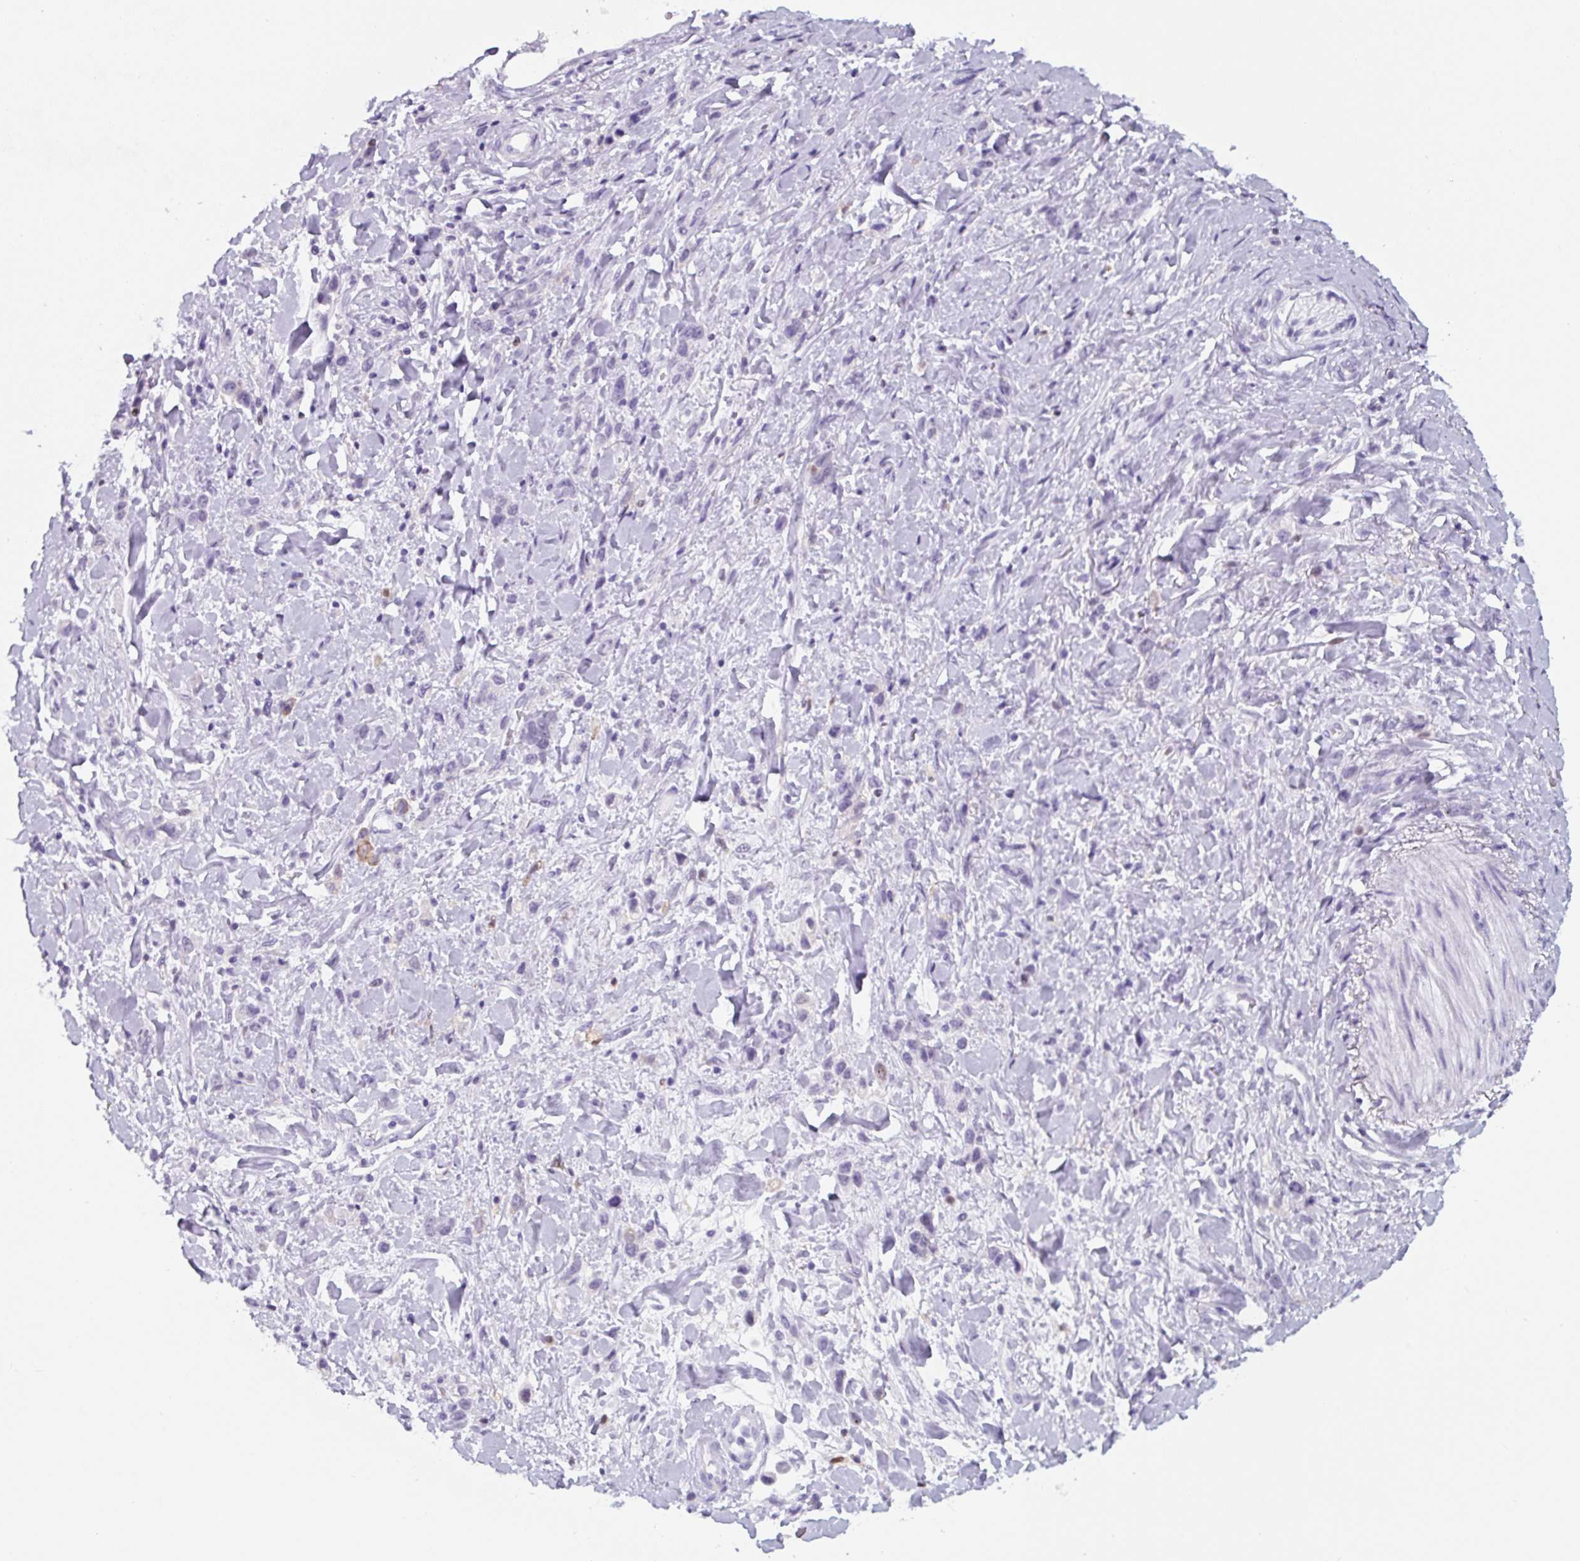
{"staining": {"intensity": "negative", "quantity": "none", "location": "none"}, "tissue": "stomach cancer", "cell_type": "Tumor cells", "image_type": "cancer", "snomed": [{"axis": "morphology", "description": "Adenocarcinoma, NOS"}, {"axis": "topography", "description": "Stomach"}], "caption": "Stomach cancer (adenocarcinoma) stained for a protein using immunohistochemistry shows no positivity tumor cells.", "gene": "TNFRSF8", "patient": {"sex": "female", "age": 65}}